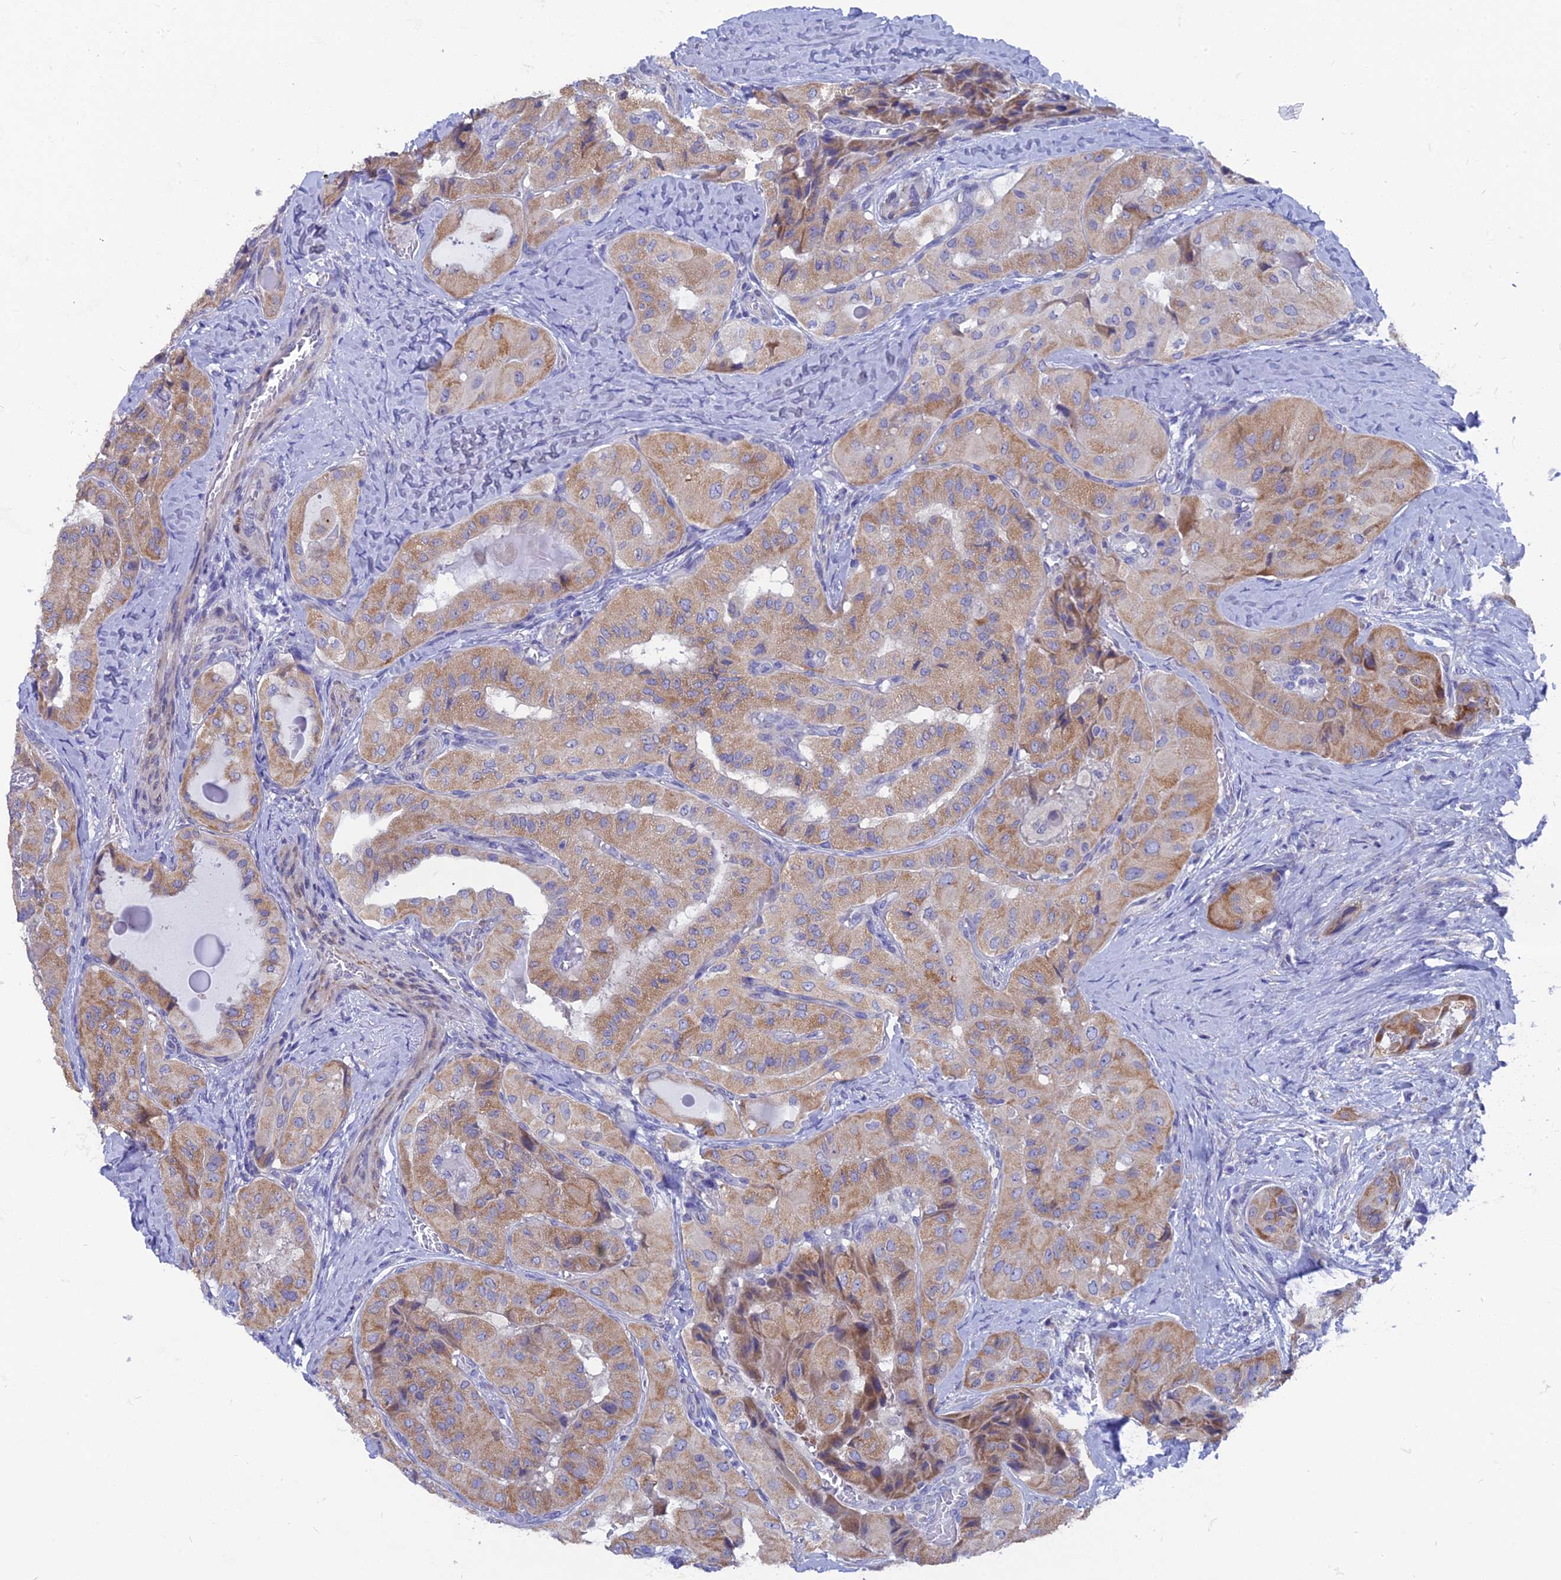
{"staining": {"intensity": "weak", "quantity": ">75%", "location": "cytoplasmic/membranous"}, "tissue": "thyroid cancer", "cell_type": "Tumor cells", "image_type": "cancer", "snomed": [{"axis": "morphology", "description": "Normal tissue, NOS"}, {"axis": "morphology", "description": "Papillary adenocarcinoma, NOS"}, {"axis": "topography", "description": "Thyroid gland"}], "caption": "Immunohistochemistry photomicrograph of neoplastic tissue: human thyroid cancer stained using immunohistochemistry (IHC) shows low levels of weak protein expression localized specifically in the cytoplasmic/membranous of tumor cells, appearing as a cytoplasmic/membranous brown color.", "gene": "AK4", "patient": {"sex": "female", "age": 59}}